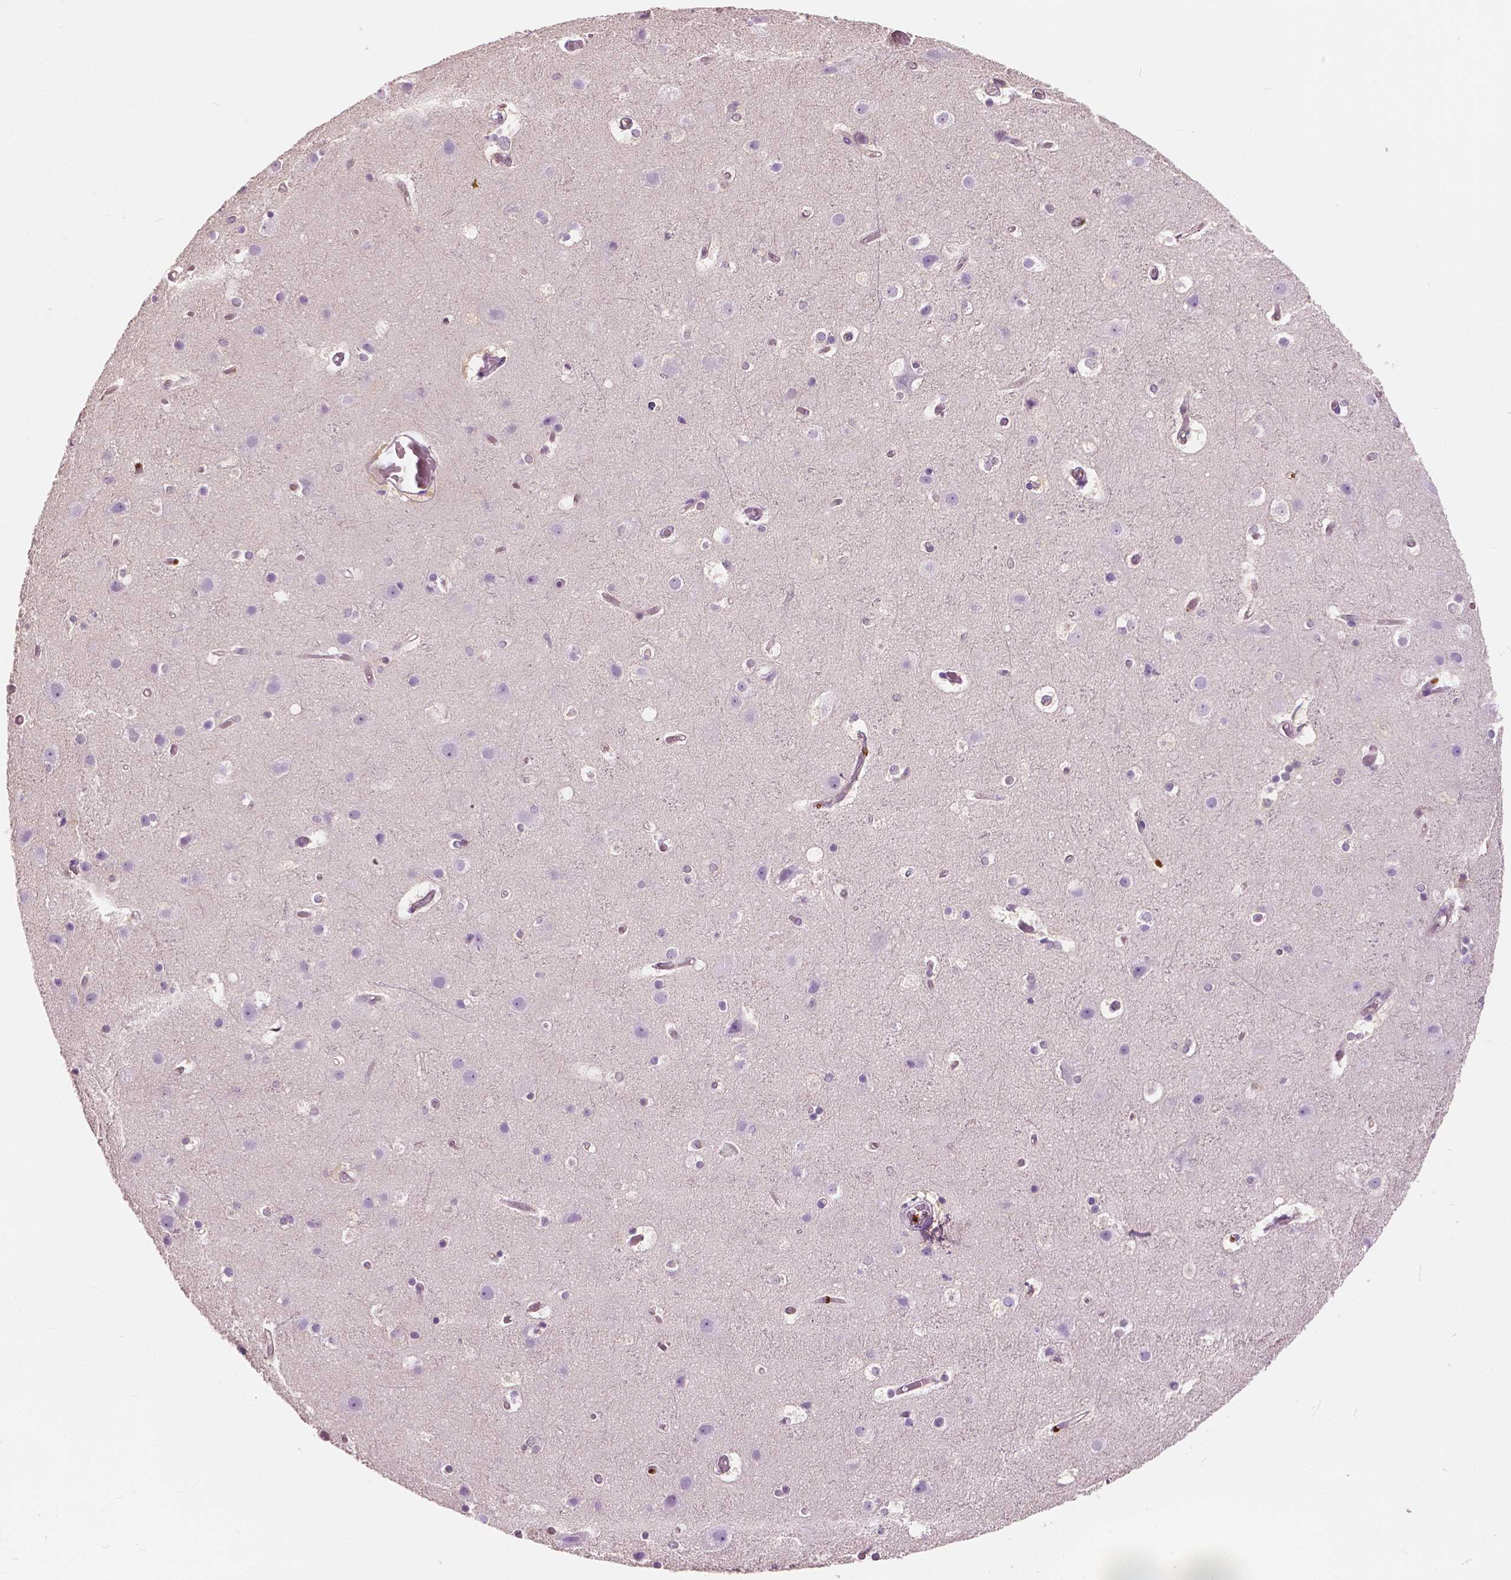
{"staining": {"intensity": "negative", "quantity": "none", "location": "none"}, "tissue": "cerebral cortex", "cell_type": "Endothelial cells", "image_type": "normal", "snomed": [{"axis": "morphology", "description": "Normal tissue, NOS"}, {"axis": "topography", "description": "Cerebral cortex"}], "caption": "Human cerebral cortex stained for a protein using immunohistochemistry (IHC) displays no positivity in endothelial cells.", "gene": "TKFC", "patient": {"sex": "female", "age": 52}}